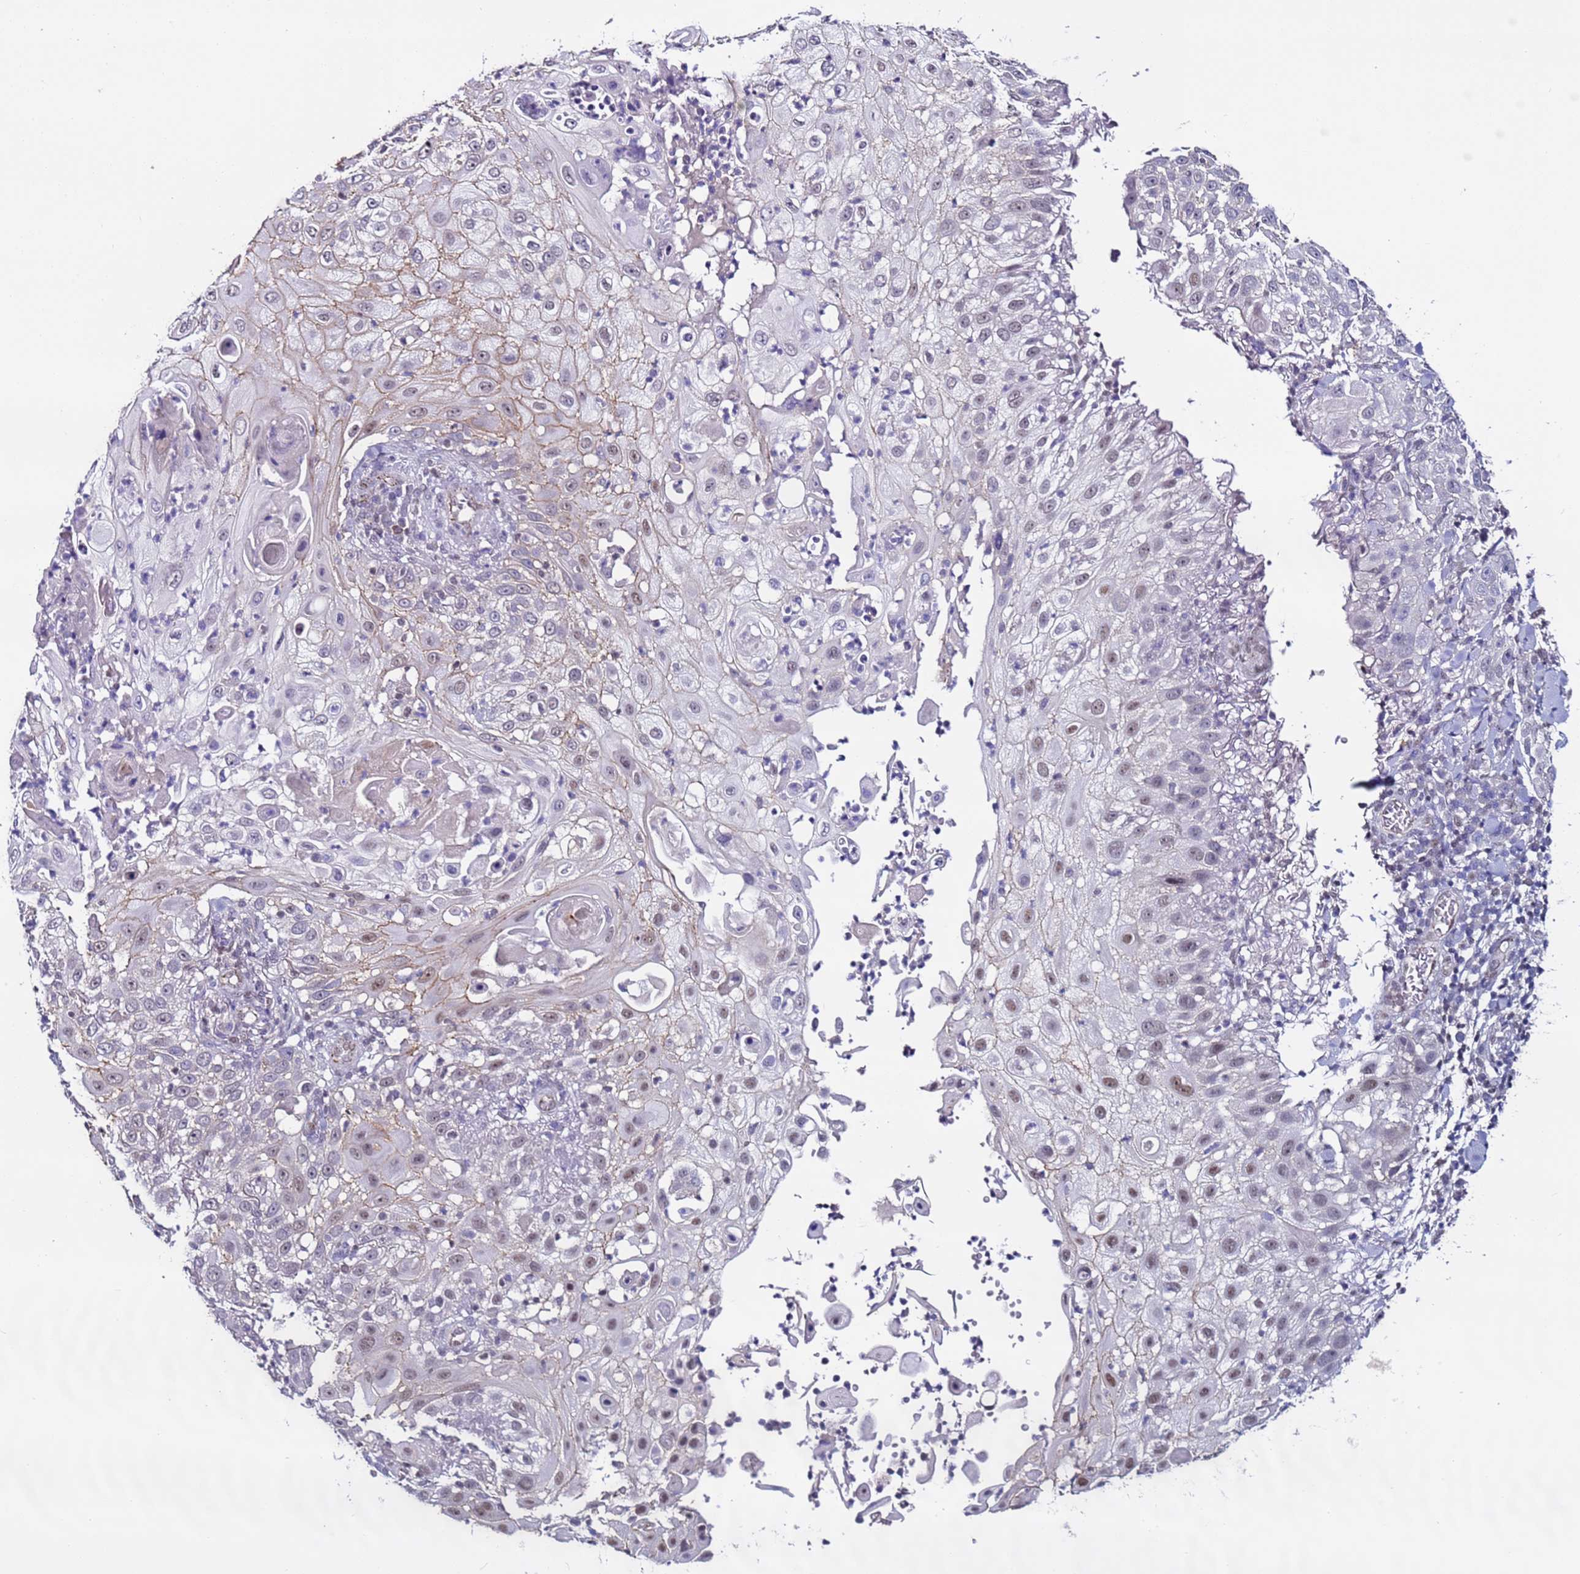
{"staining": {"intensity": "weak", "quantity": "25%-75%", "location": "cytoplasmic/membranous,nuclear"}, "tissue": "skin cancer", "cell_type": "Tumor cells", "image_type": "cancer", "snomed": [{"axis": "morphology", "description": "Squamous cell carcinoma, NOS"}, {"axis": "topography", "description": "Skin"}], "caption": "The histopathology image demonstrates immunohistochemical staining of skin cancer (squamous cell carcinoma). There is weak cytoplasmic/membranous and nuclear positivity is identified in about 25%-75% of tumor cells. (Stains: DAB in brown, nuclei in blue, Microscopy: brightfield microscopy at high magnification).", "gene": "TENM3", "patient": {"sex": "female", "age": 44}}